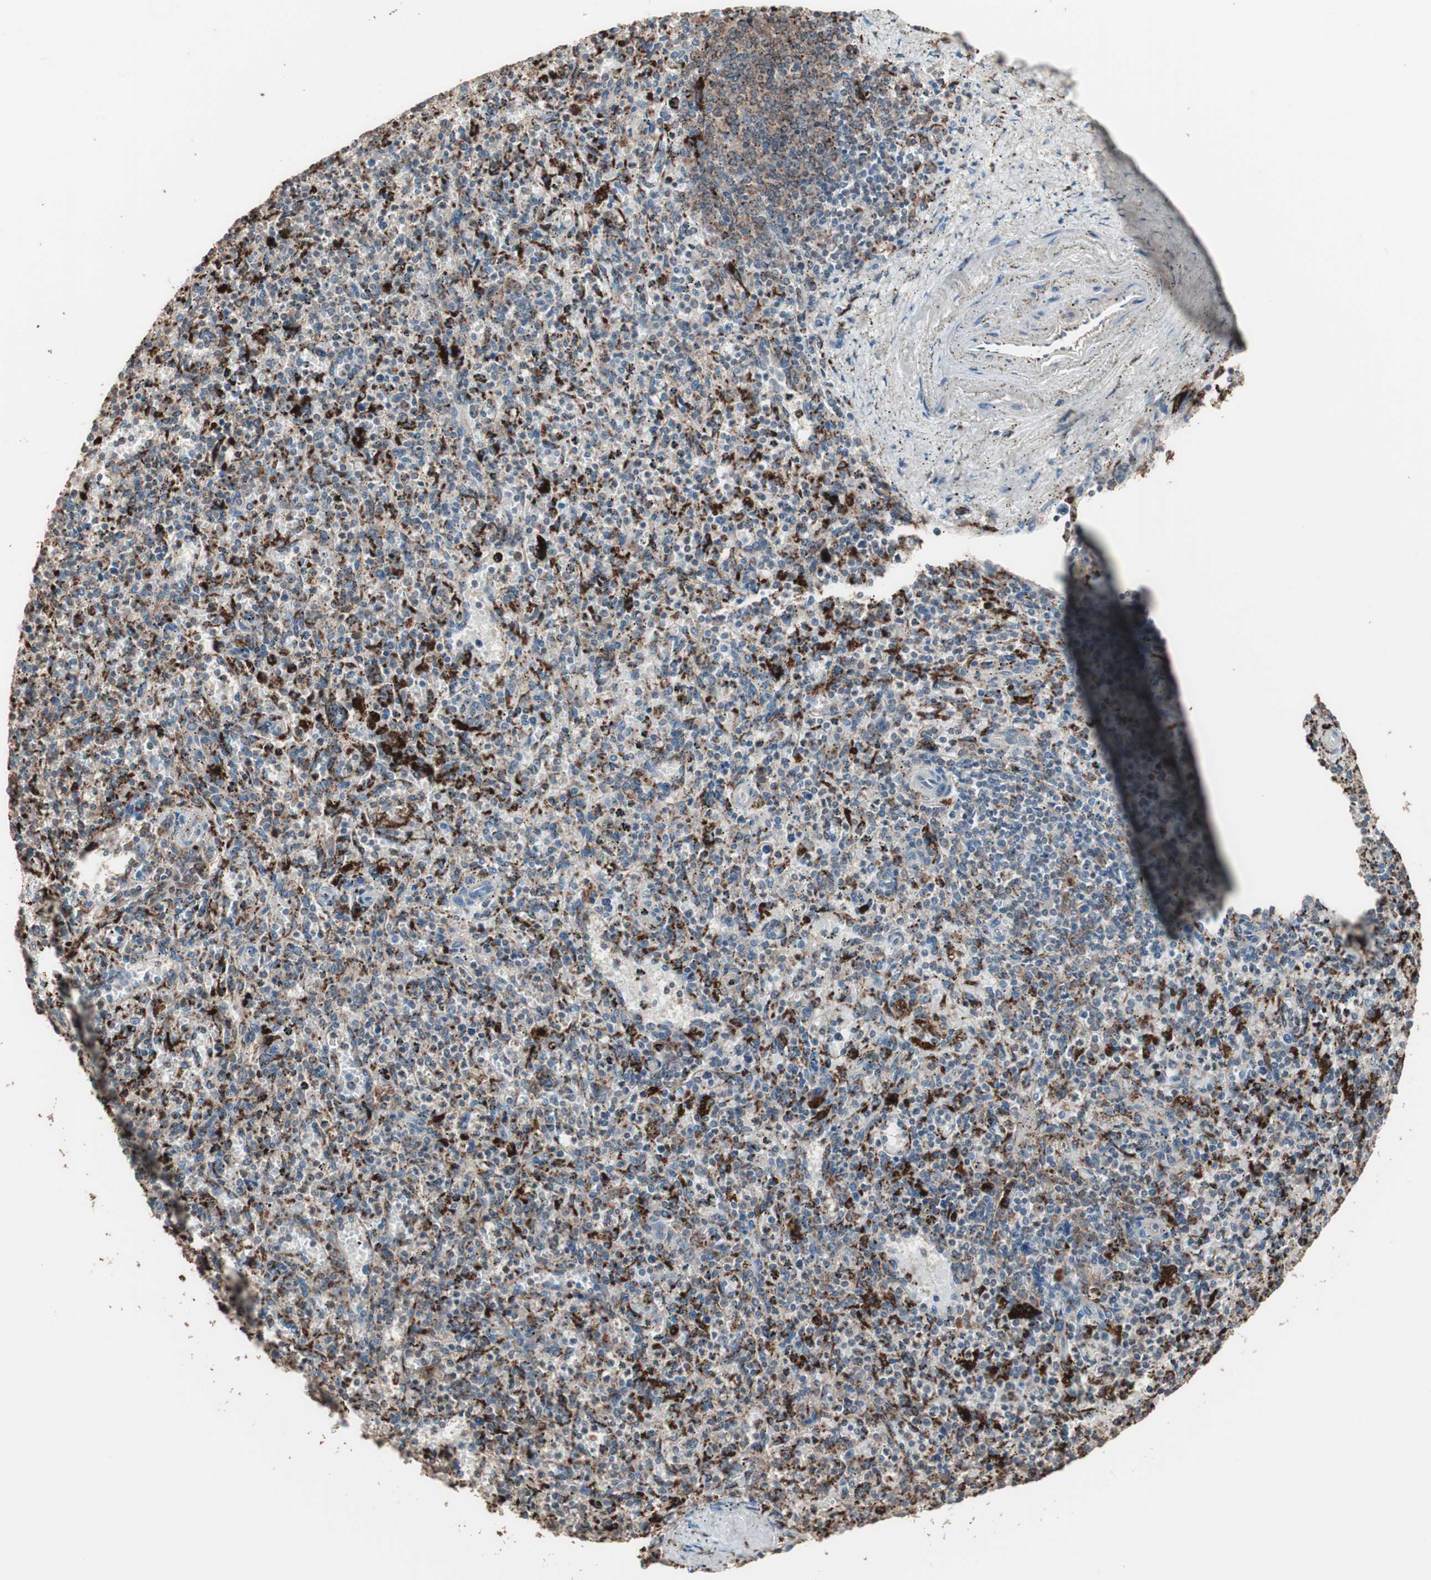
{"staining": {"intensity": "moderate", "quantity": "25%-75%", "location": "cytoplasmic/membranous"}, "tissue": "spleen", "cell_type": "Cells in red pulp", "image_type": "normal", "snomed": [{"axis": "morphology", "description": "Normal tissue, NOS"}, {"axis": "topography", "description": "Spleen"}], "caption": "IHC photomicrograph of normal spleen: spleen stained using IHC demonstrates medium levels of moderate protein expression localized specifically in the cytoplasmic/membranous of cells in red pulp, appearing as a cytoplasmic/membranous brown color.", "gene": "CCT3", "patient": {"sex": "male", "age": 72}}